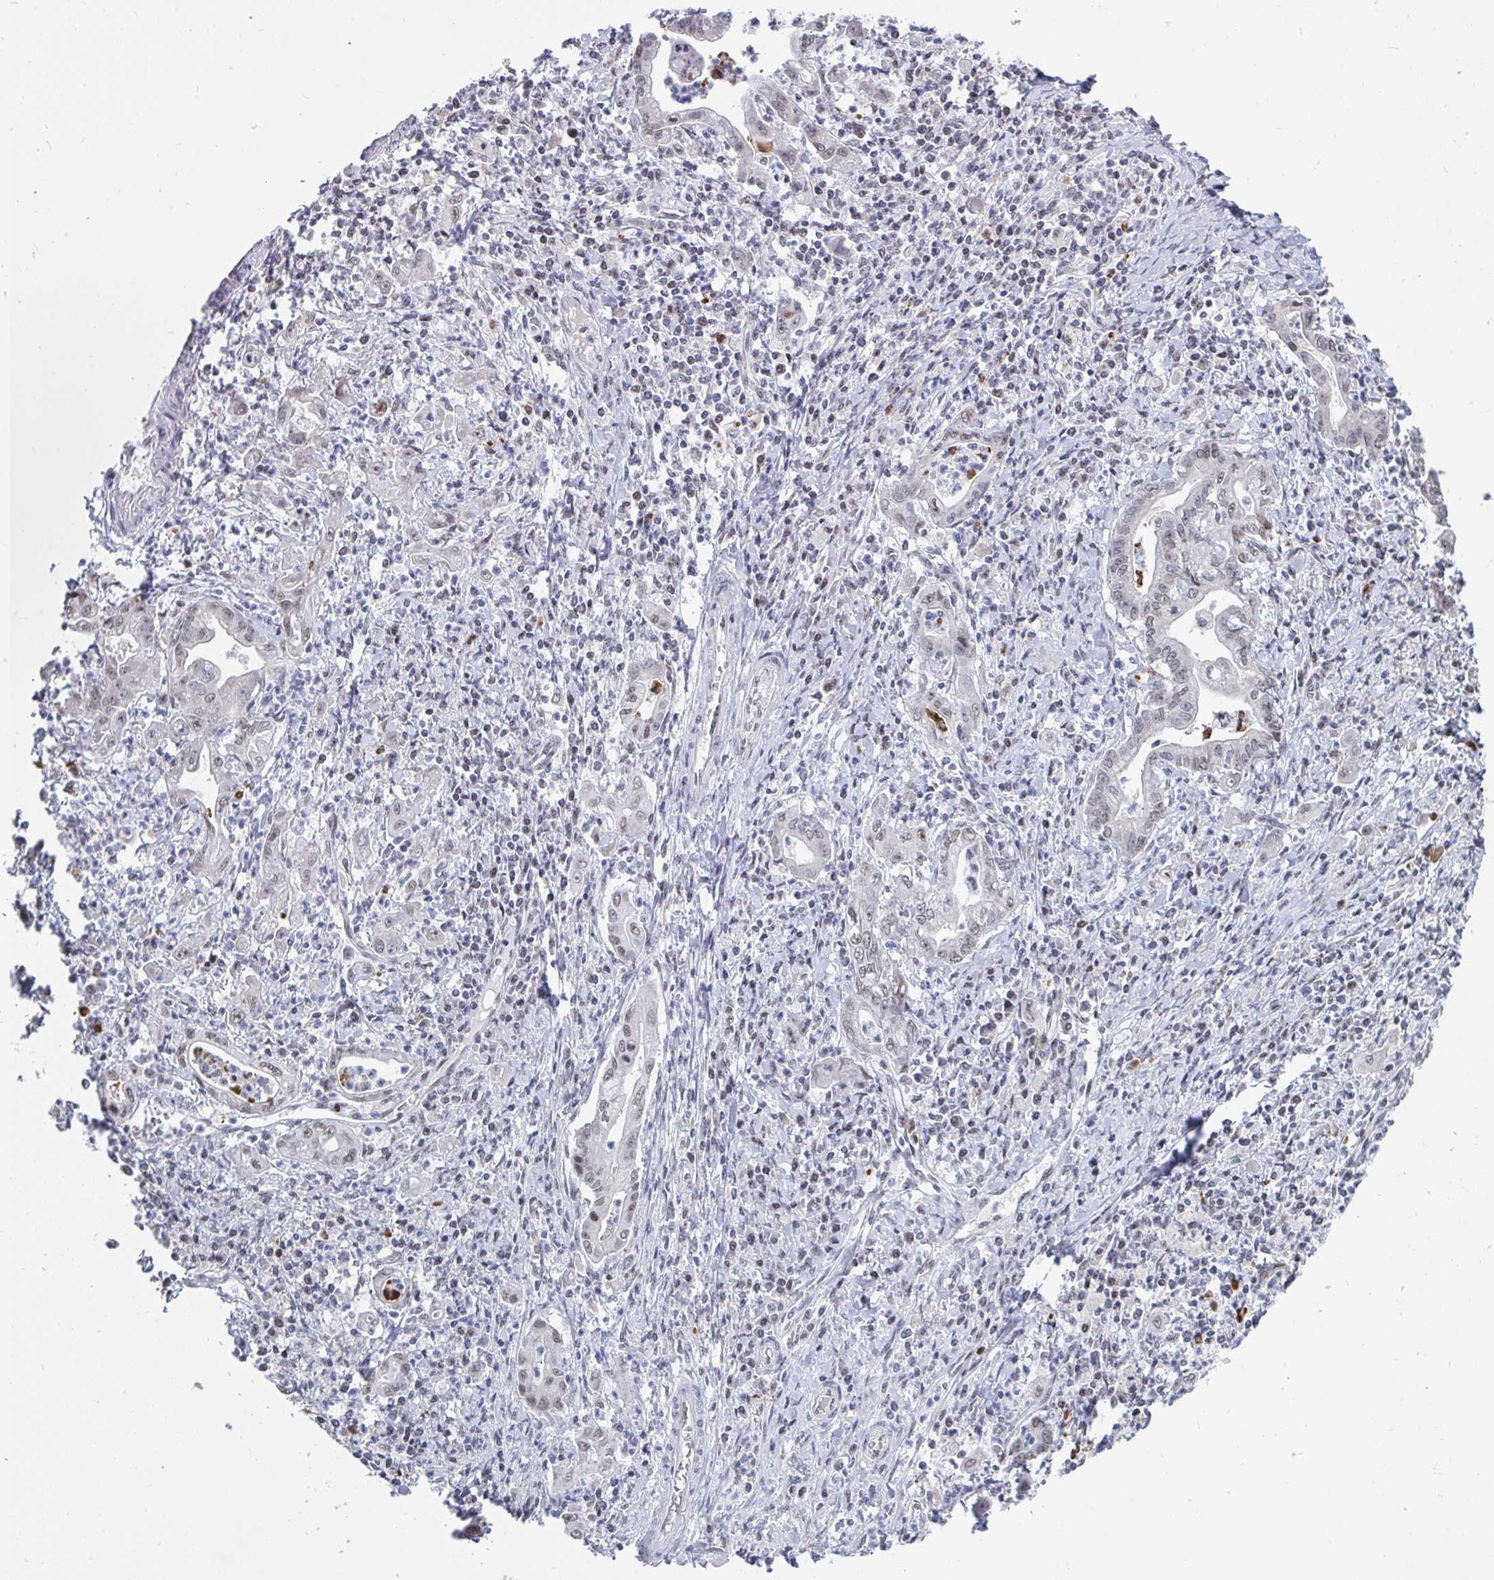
{"staining": {"intensity": "weak", "quantity": "25%-75%", "location": "nuclear"}, "tissue": "stomach cancer", "cell_type": "Tumor cells", "image_type": "cancer", "snomed": [{"axis": "morphology", "description": "Adenocarcinoma, NOS"}, {"axis": "topography", "description": "Stomach, upper"}], "caption": "A low amount of weak nuclear staining is seen in about 25%-75% of tumor cells in stomach cancer tissue. (IHC, brightfield microscopy, high magnification).", "gene": "TRIP12", "patient": {"sex": "female", "age": 79}}